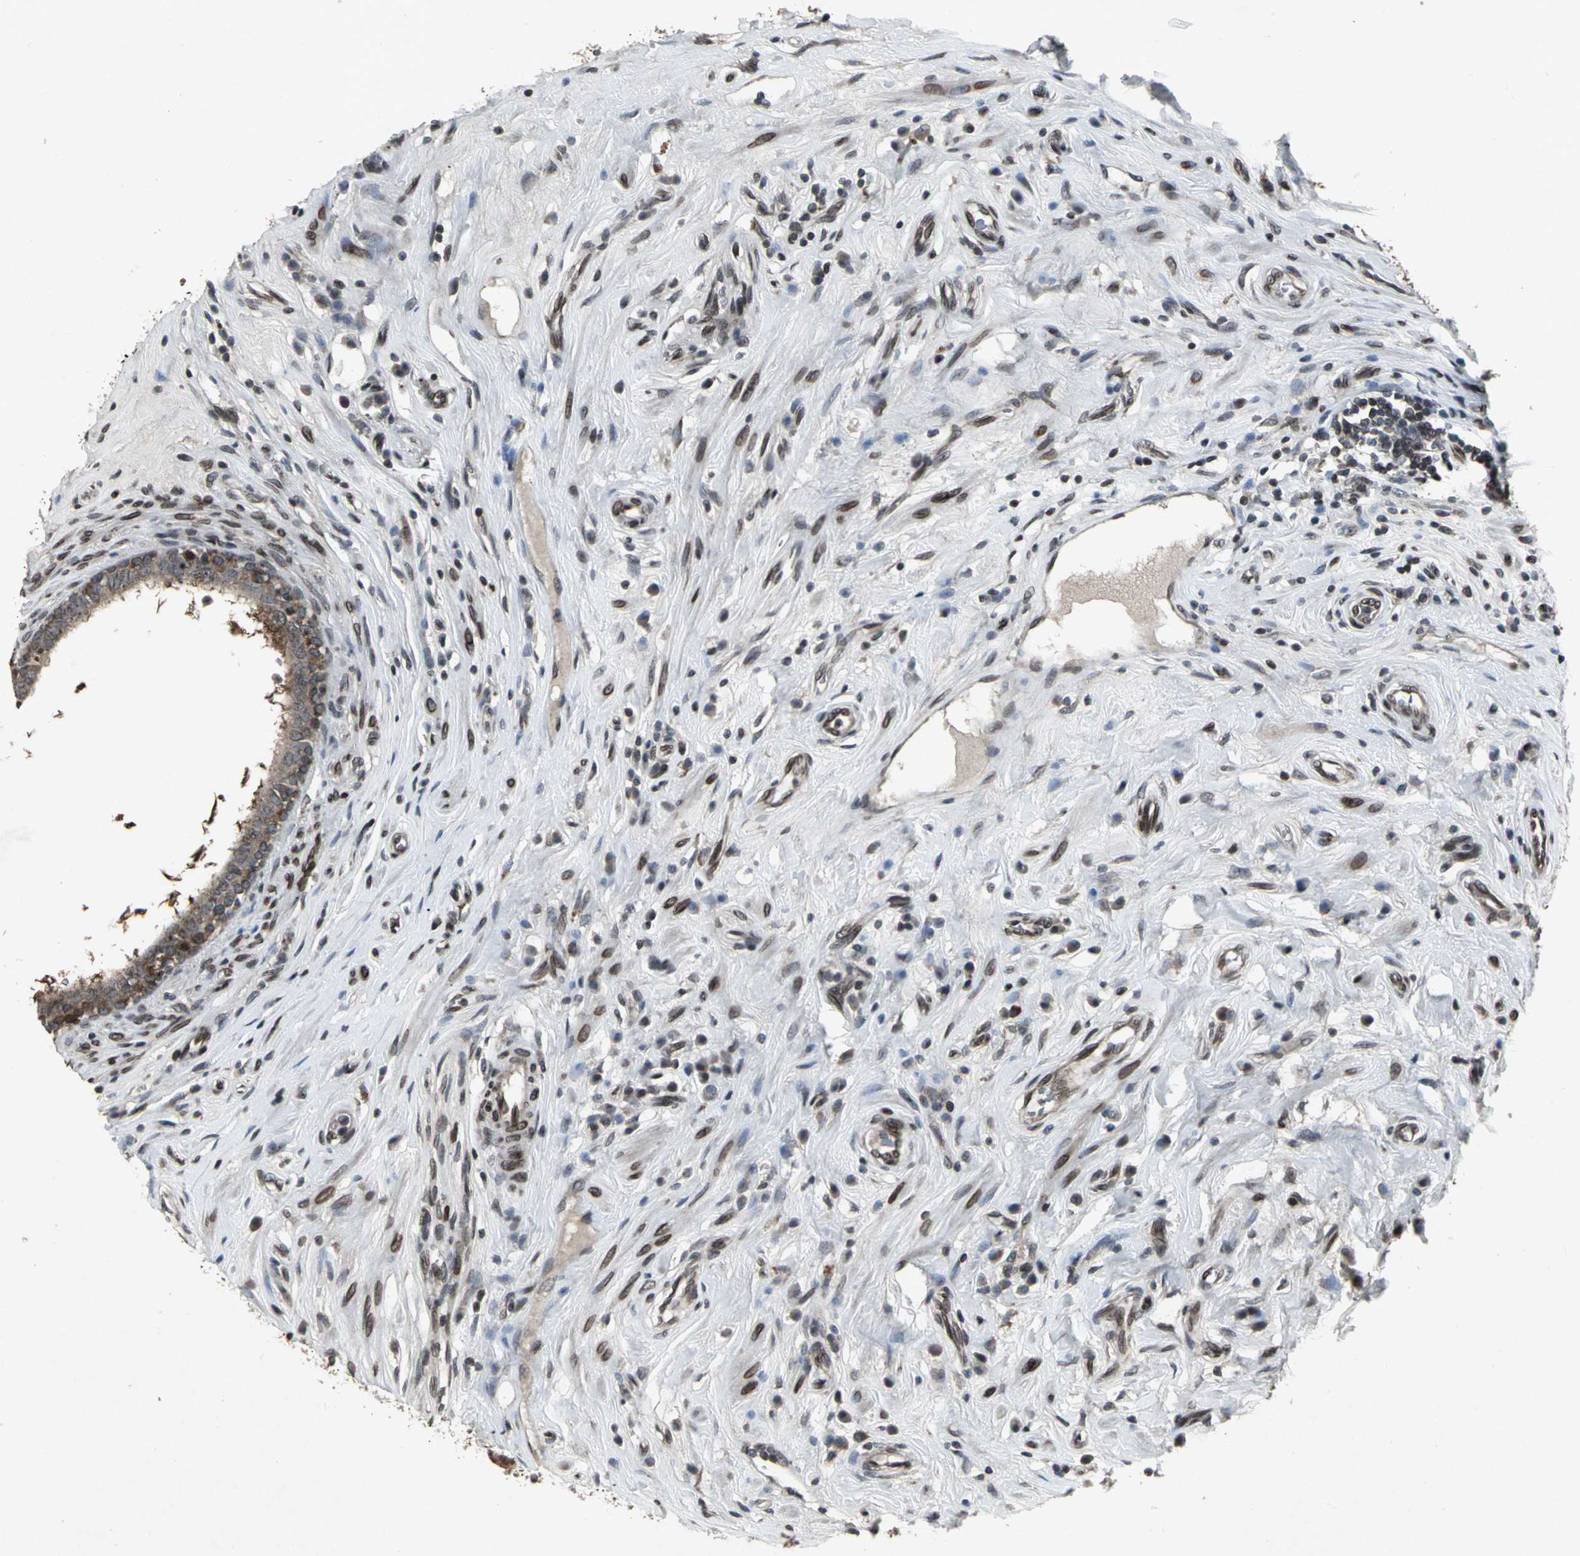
{"staining": {"intensity": "strong", "quantity": "25%-75%", "location": "cytoplasmic/membranous,nuclear"}, "tissue": "epididymis", "cell_type": "Glandular cells", "image_type": "normal", "snomed": [{"axis": "morphology", "description": "Normal tissue, NOS"}, {"axis": "morphology", "description": "Inflammation, NOS"}, {"axis": "topography", "description": "Epididymis"}], "caption": "Immunohistochemistry (IHC) photomicrograph of normal epididymis stained for a protein (brown), which demonstrates high levels of strong cytoplasmic/membranous,nuclear staining in about 25%-75% of glandular cells.", "gene": "SH2B3", "patient": {"sex": "male", "age": 84}}